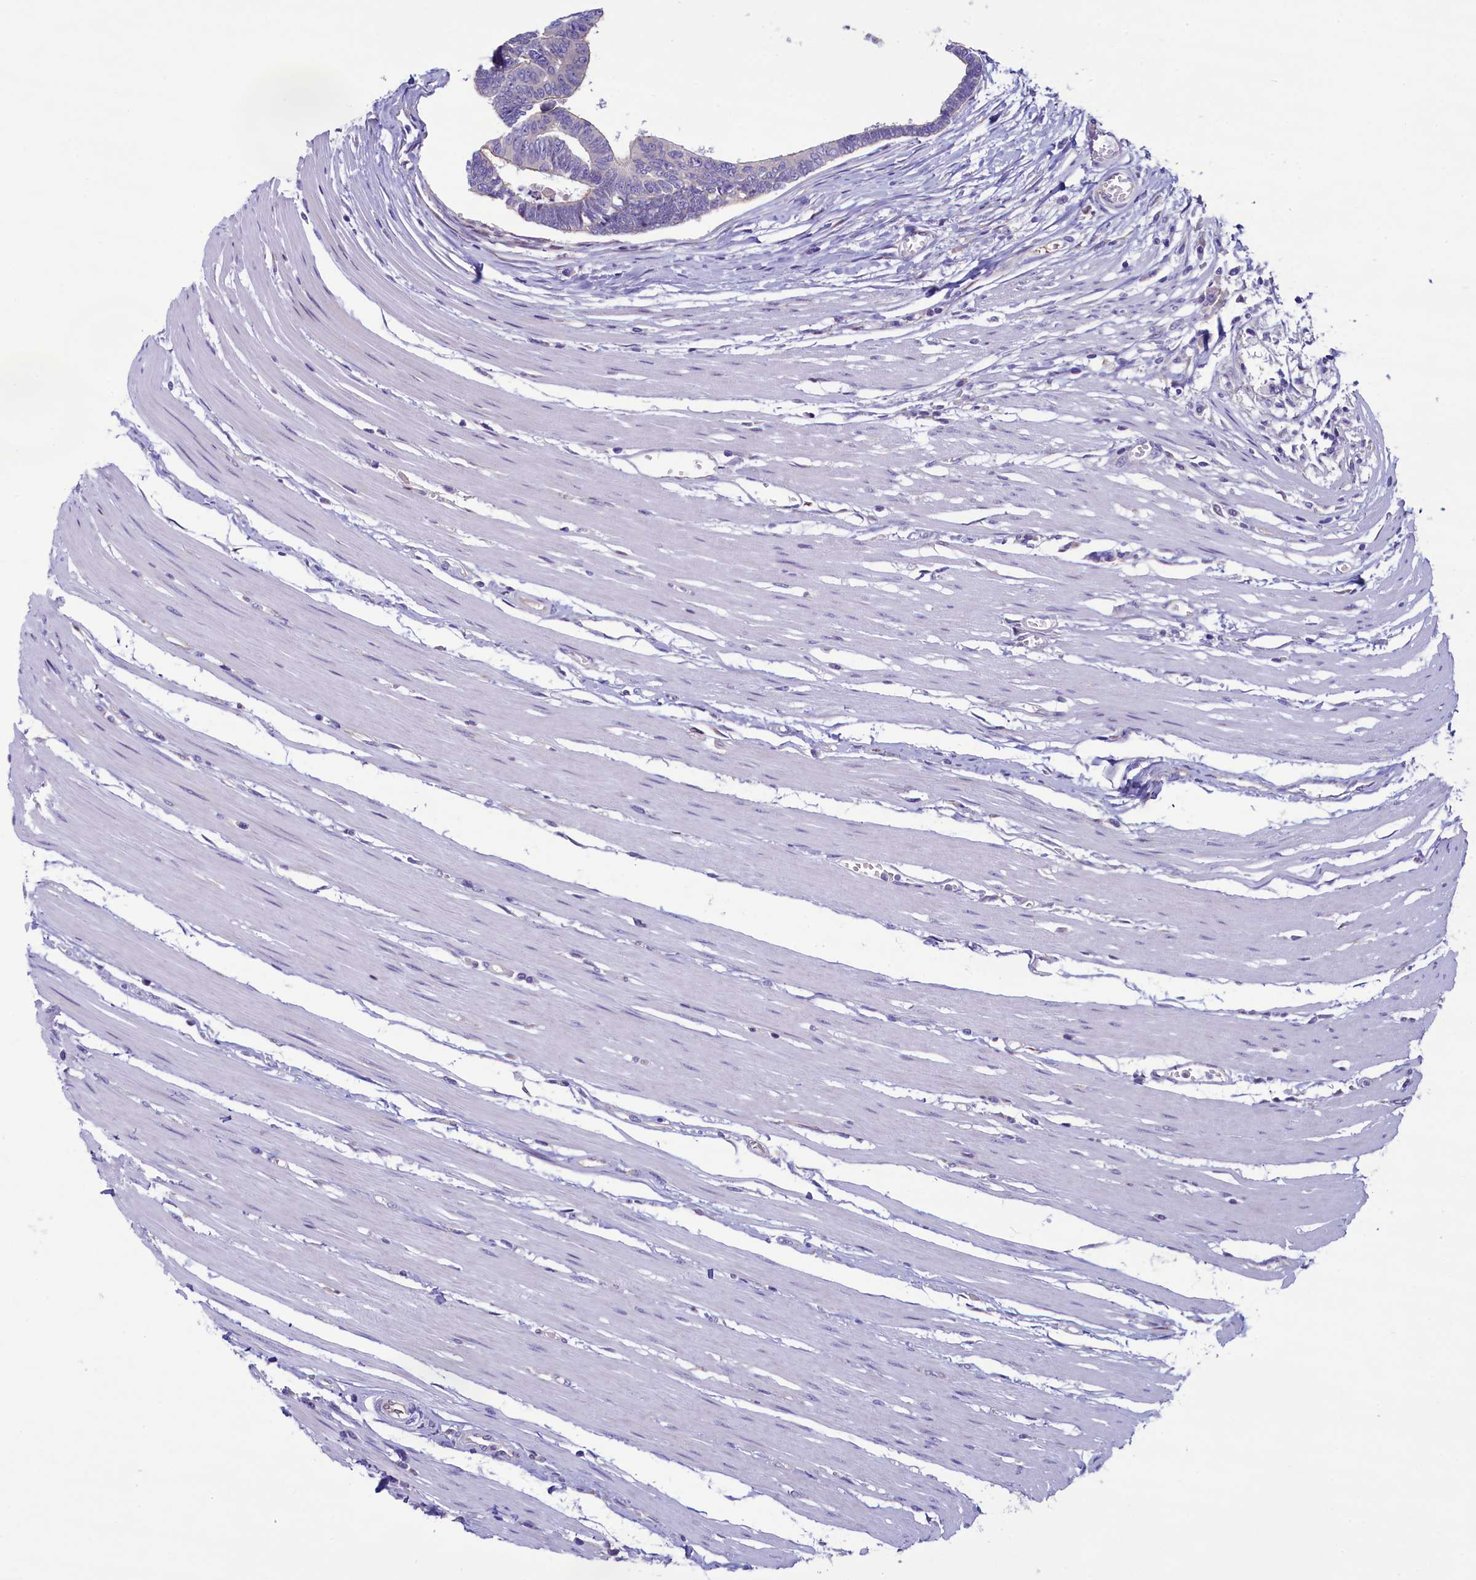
{"staining": {"intensity": "negative", "quantity": "none", "location": "none"}, "tissue": "colorectal cancer", "cell_type": "Tumor cells", "image_type": "cancer", "snomed": [{"axis": "morphology", "description": "Adenocarcinoma, NOS"}, {"axis": "topography", "description": "Rectum"}], "caption": "The micrograph displays no staining of tumor cells in adenocarcinoma (colorectal).", "gene": "KRBOX5", "patient": {"sex": "female", "age": 65}}